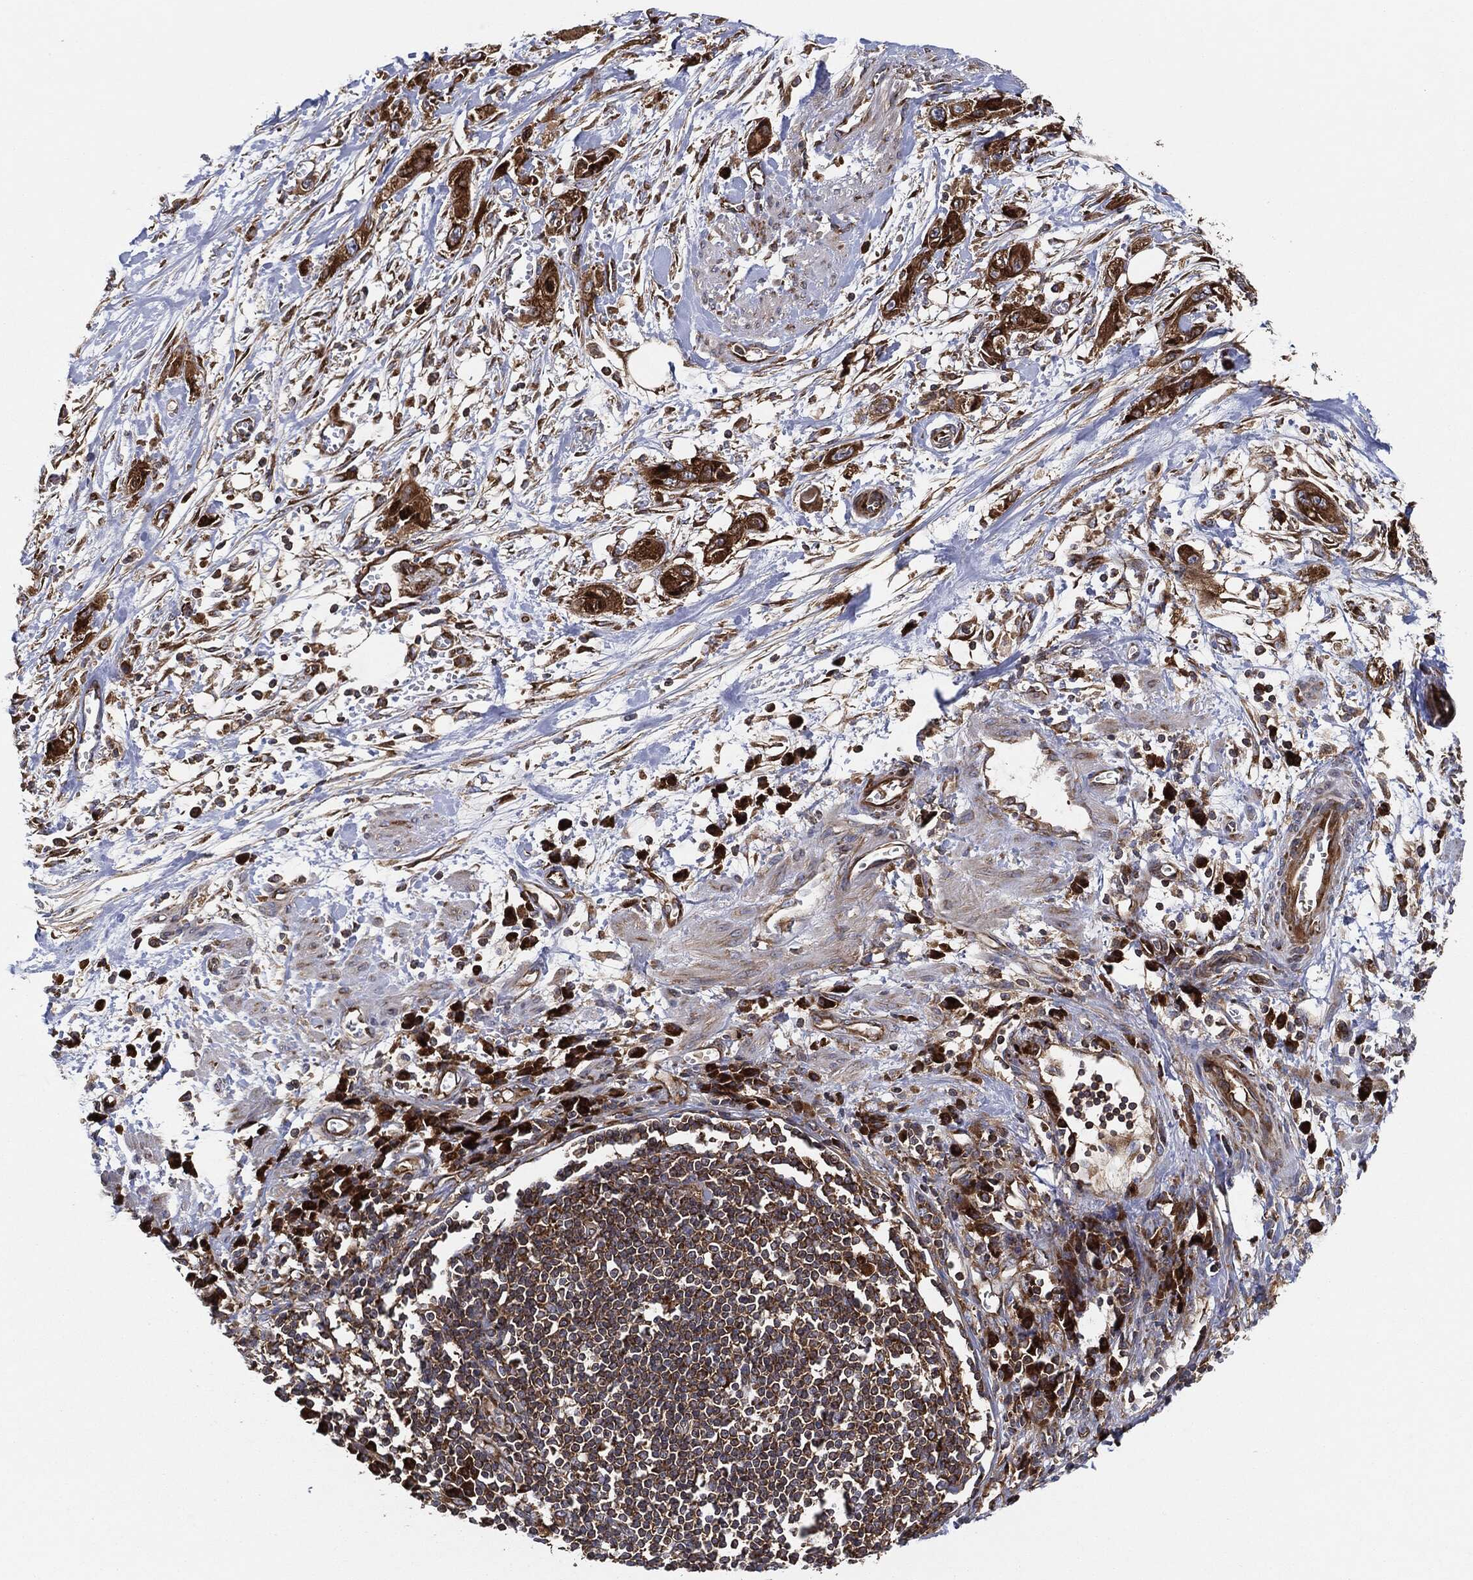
{"staining": {"intensity": "strong", "quantity": ">75%", "location": "cytoplasmic/membranous"}, "tissue": "pancreatic cancer", "cell_type": "Tumor cells", "image_type": "cancer", "snomed": [{"axis": "morphology", "description": "Adenocarcinoma, NOS"}, {"axis": "topography", "description": "Pancreas"}], "caption": "The photomicrograph exhibits a brown stain indicating the presence of a protein in the cytoplasmic/membranous of tumor cells in adenocarcinoma (pancreatic).", "gene": "EIF2S2", "patient": {"sex": "male", "age": 72}}